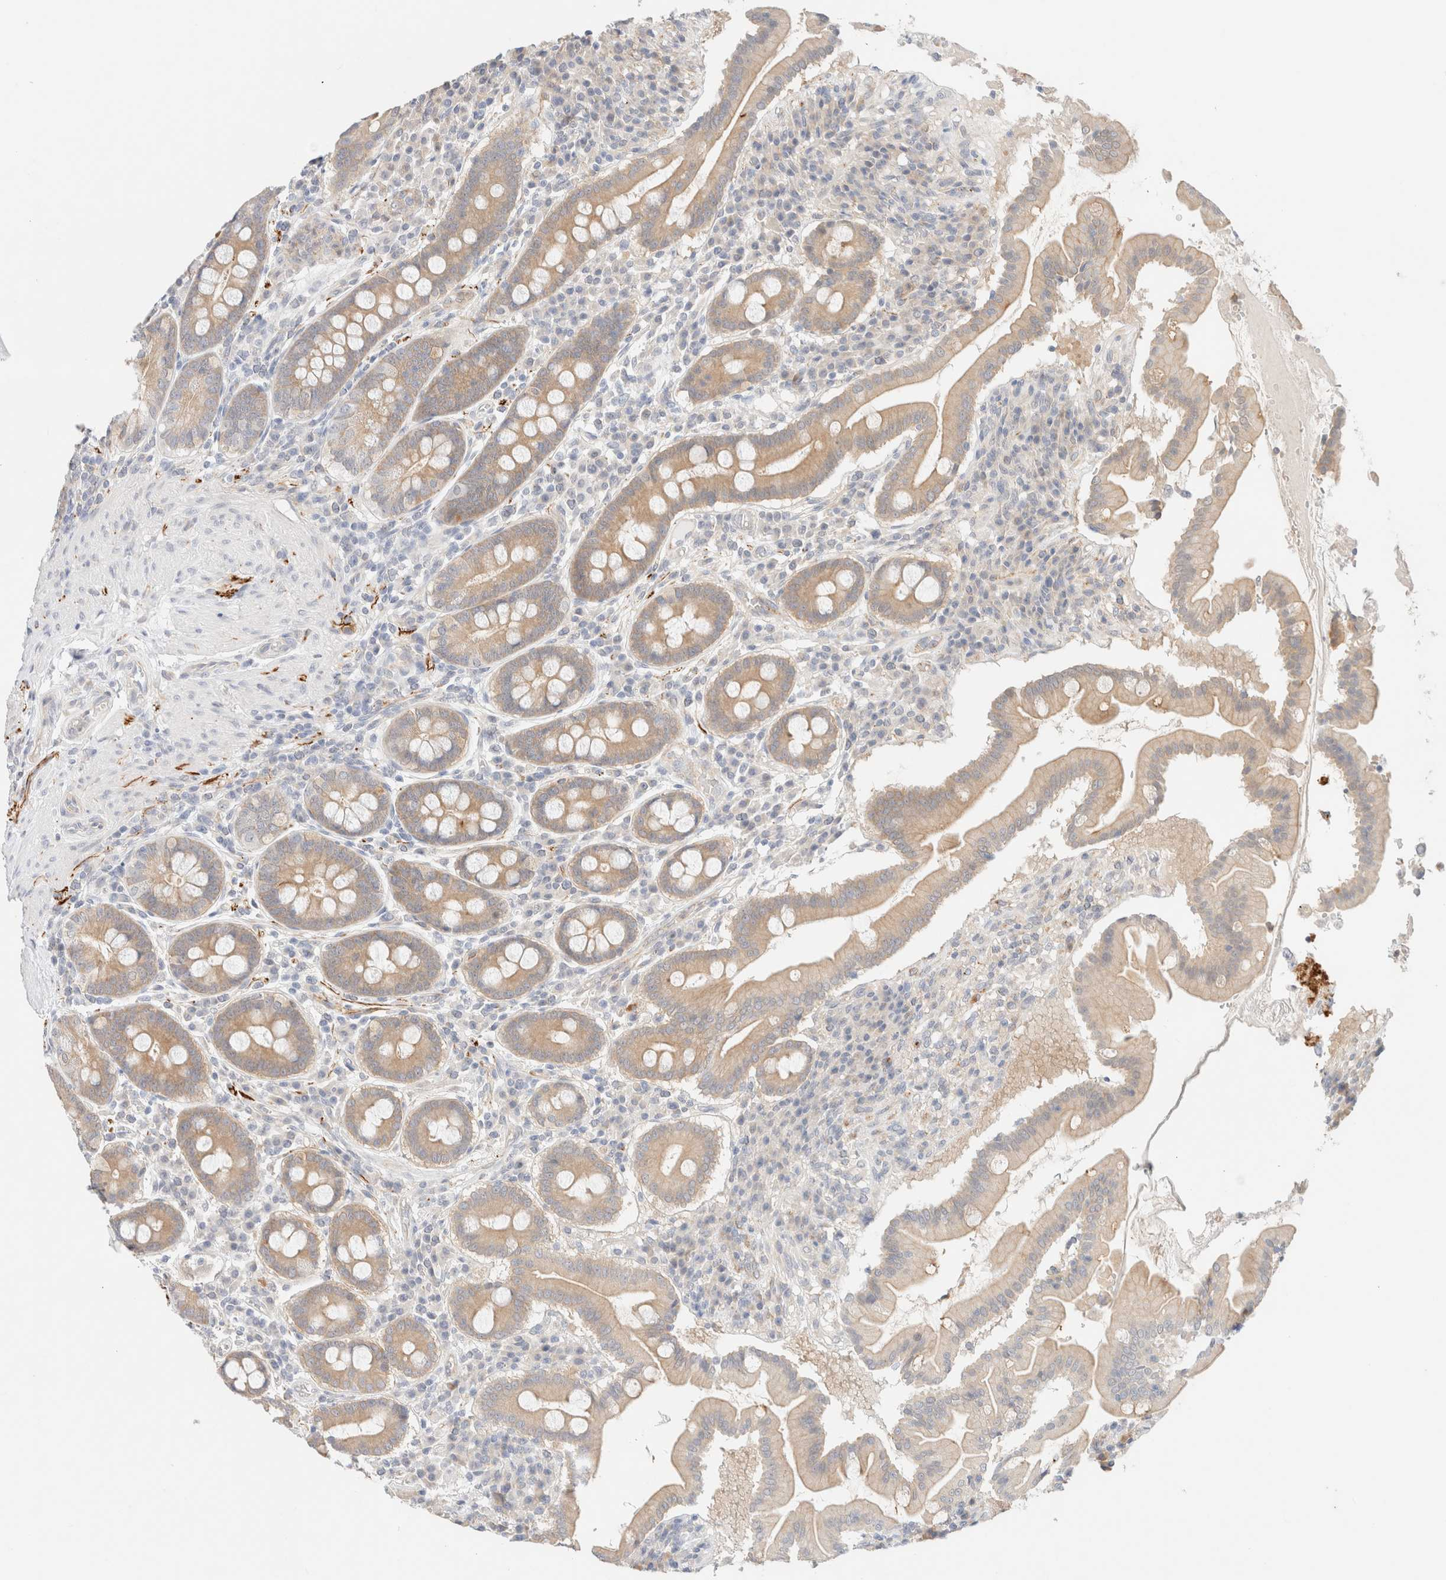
{"staining": {"intensity": "moderate", "quantity": "25%-75%", "location": "cytoplasmic/membranous"}, "tissue": "duodenum", "cell_type": "Glandular cells", "image_type": "normal", "snomed": [{"axis": "morphology", "description": "Normal tissue, NOS"}, {"axis": "topography", "description": "Duodenum"}], "caption": "Immunohistochemical staining of benign duodenum demonstrates 25%-75% levels of moderate cytoplasmic/membranous protein staining in approximately 25%-75% of glandular cells. Nuclei are stained in blue.", "gene": "UNC13B", "patient": {"sex": "male", "age": 50}}